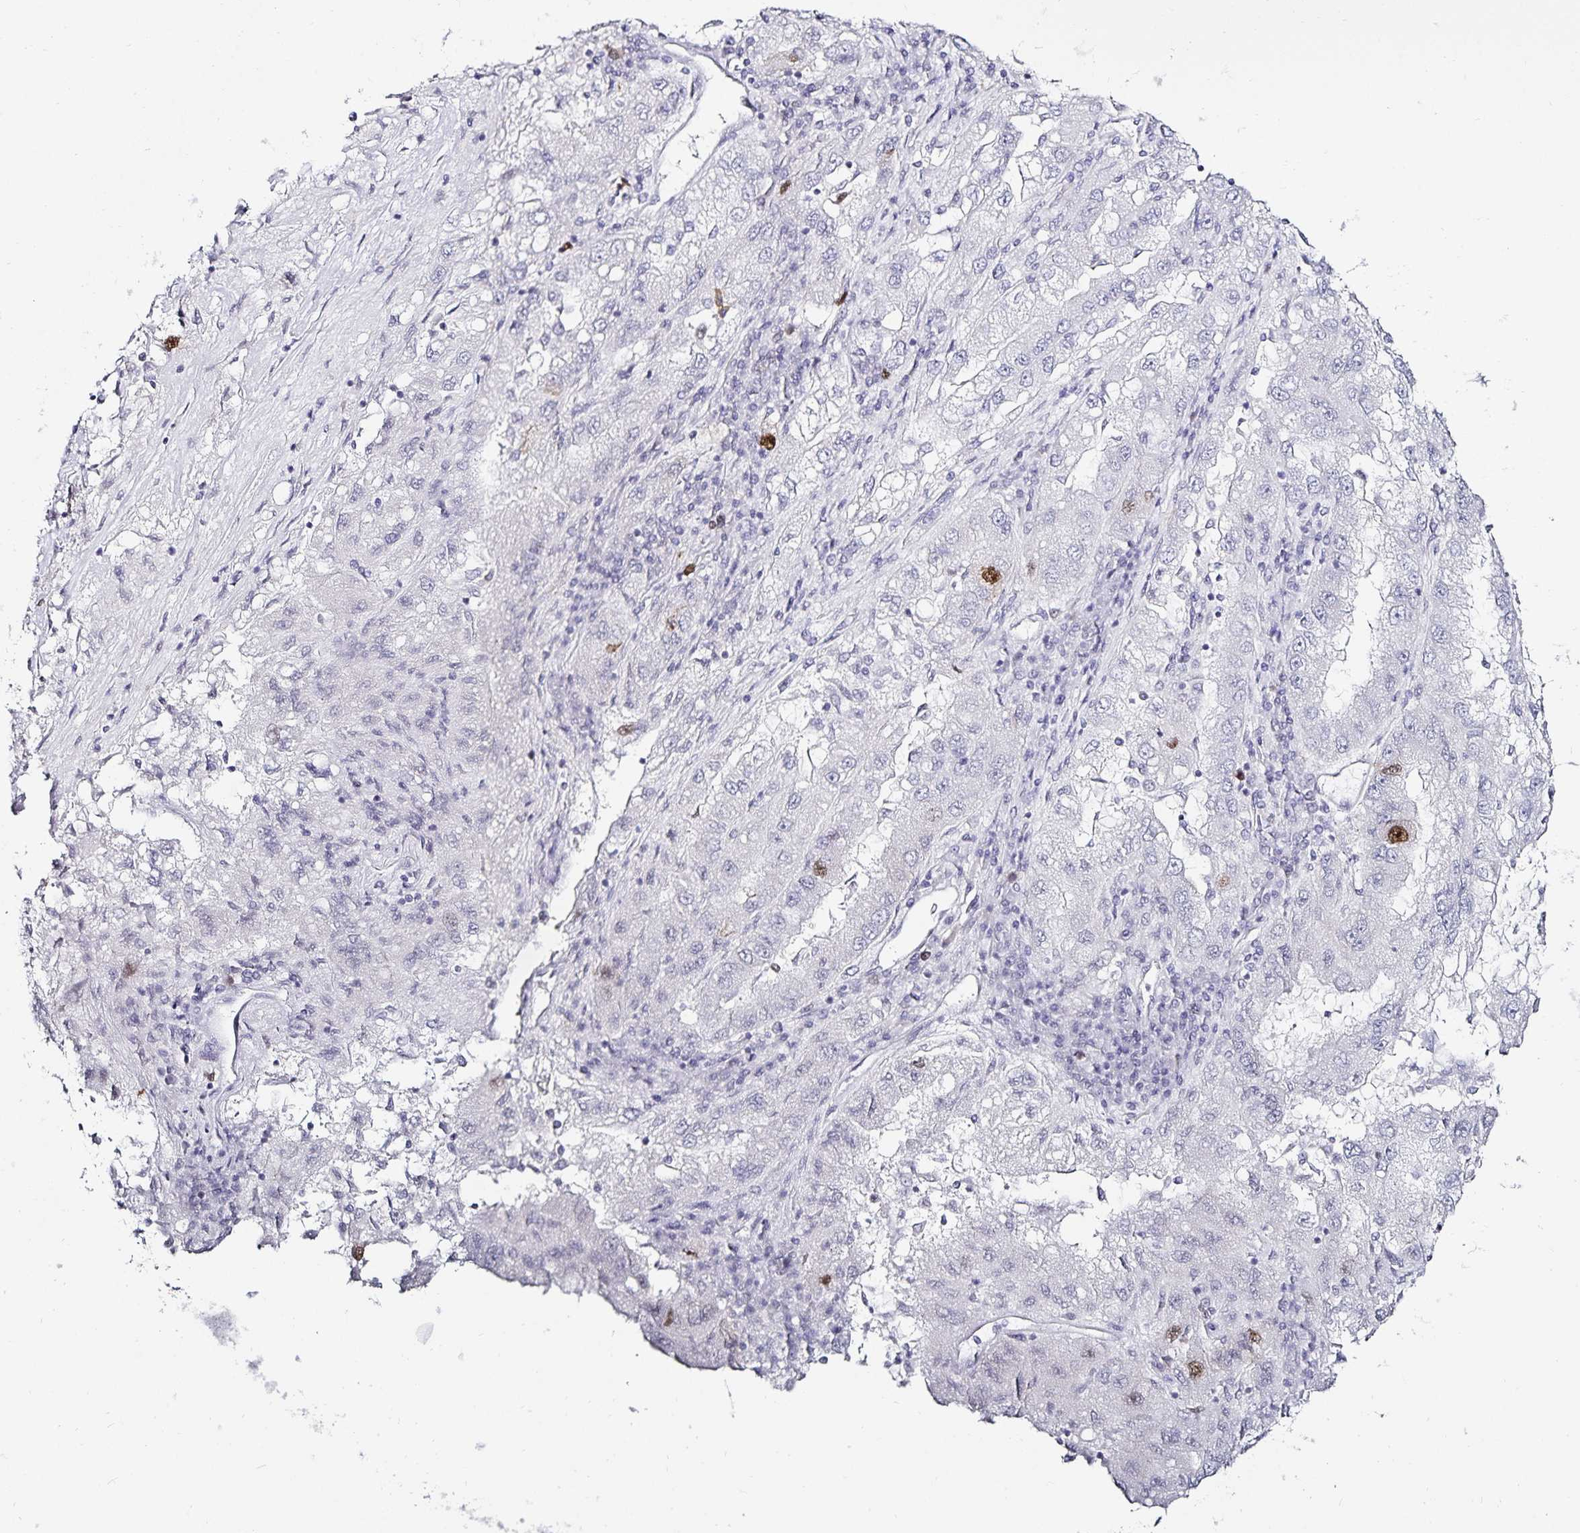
{"staining": {"intensity": "strong", "quantity": "<25%", "location": "nuclear"}, "tissue": "lung cancer", "cell_type": "Tumor cells", "image_type": "cancer", "snomed": [{"axis": "morphology", "description": "Adenocarcinoma, NOS"}, {"axis": "morphology", "description": "Adenocarcinoma primary or metastatic"}, {"axis": "topography", "description": "Lung"}], "caption": "Immunohistochemistry (IHC) (DAB (3,3'-diaminobenzidine)) staining of adenocarcinoma (lung) shows strong nuclear protein expression in about <25% of tumor cells.", "gene": "ANLN", "patient": {"sex": "male", "age": 74}}